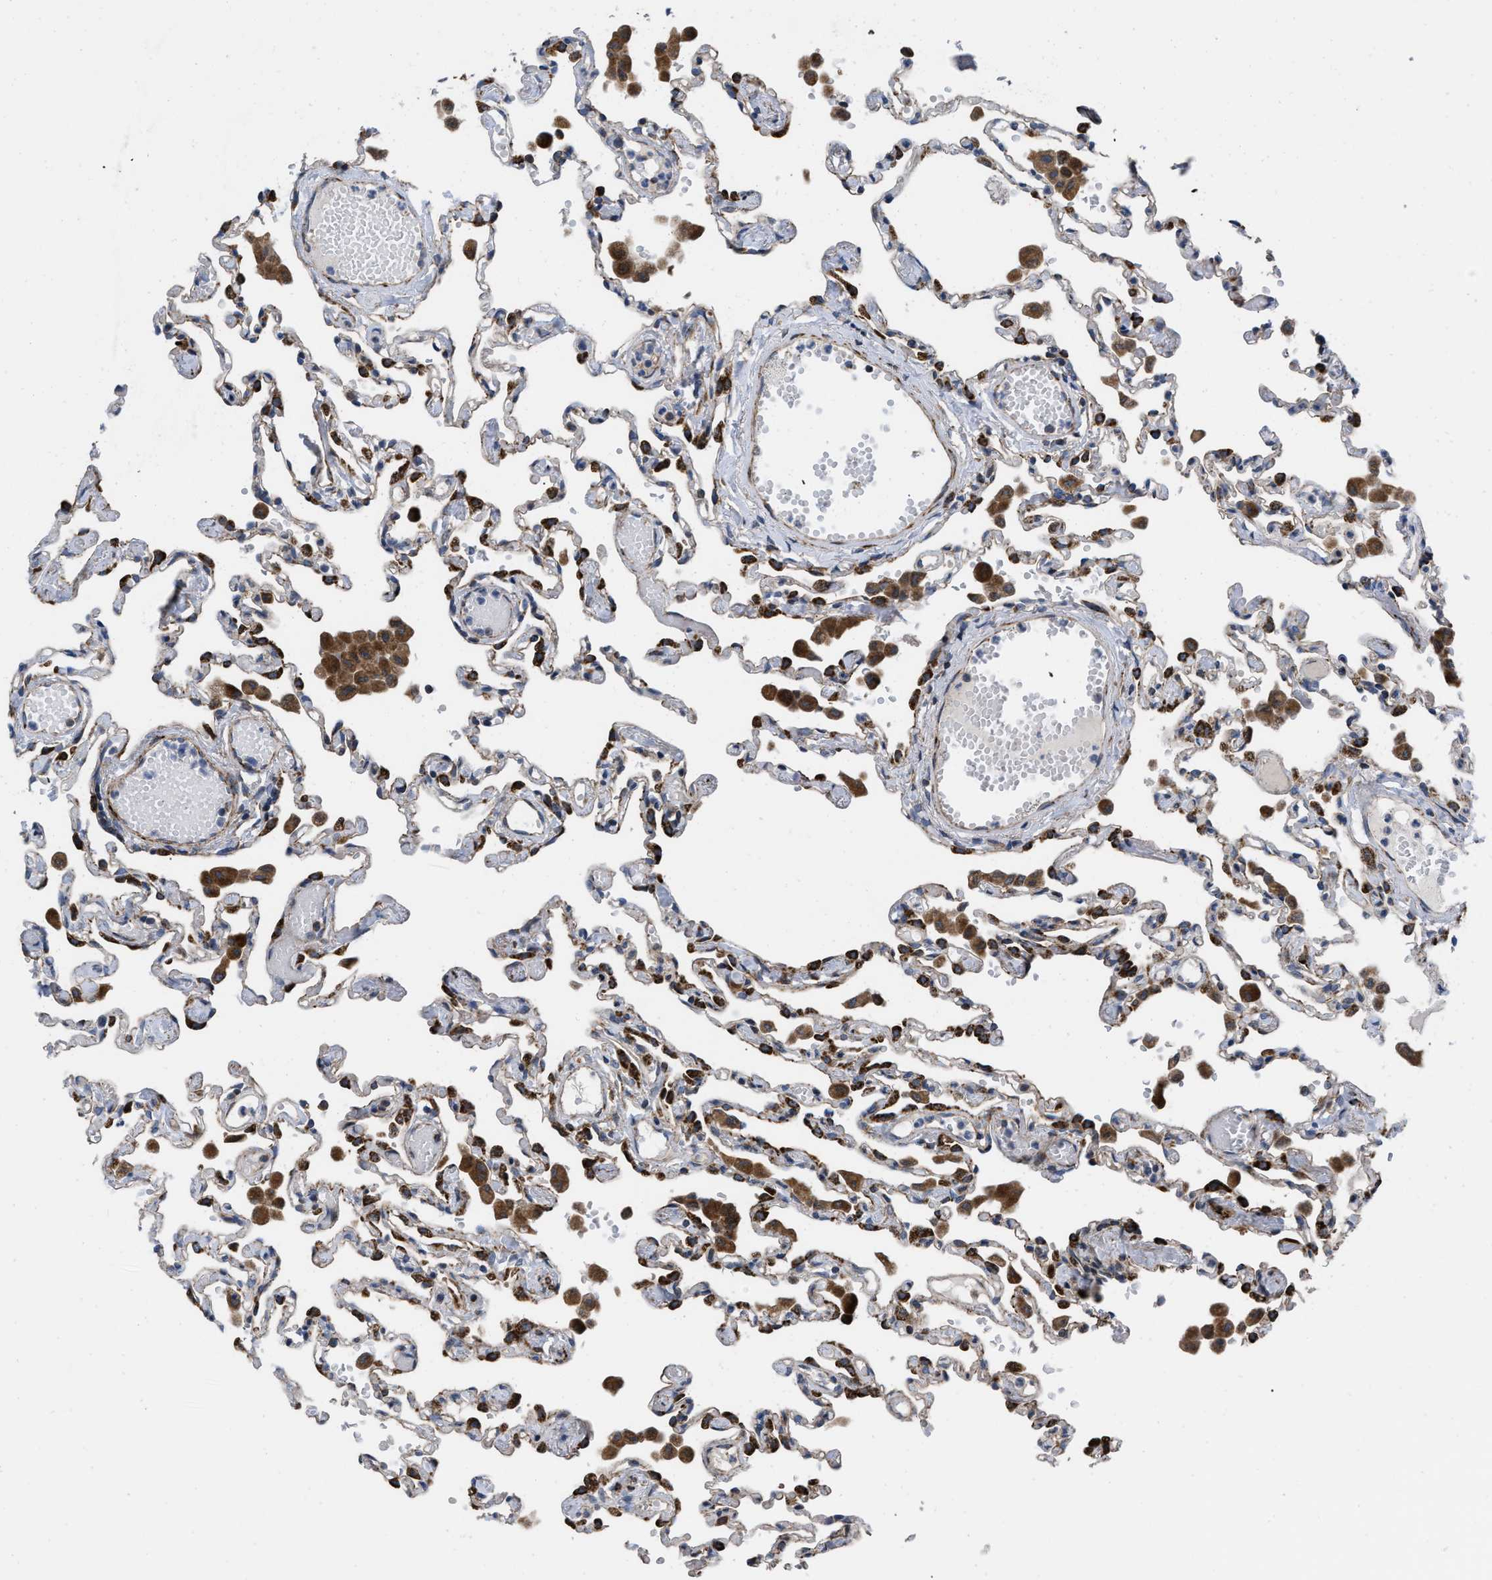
{"staining": {"intensity": "strong", "quantity": "<25%", "location": "cytoplasmic/membranous"}, "tissue": "lung", "cell_type": "Alveolar cells", "image_type": "normal", "snomed": [{"axis": "morphology", "description": "Normal tissue, NOS"}, {"axis": "topography", "description": "Bronchus"}, {"axis": "topography", "description": "Lung"}], "caption": "Human lung stained with a brown dye demonstrates strong cytoplasmic/membranous positive expression in about <25% of alveolar cells.", "gene": "AKAP1", "patient": {"sex": "female", "age": 49}}